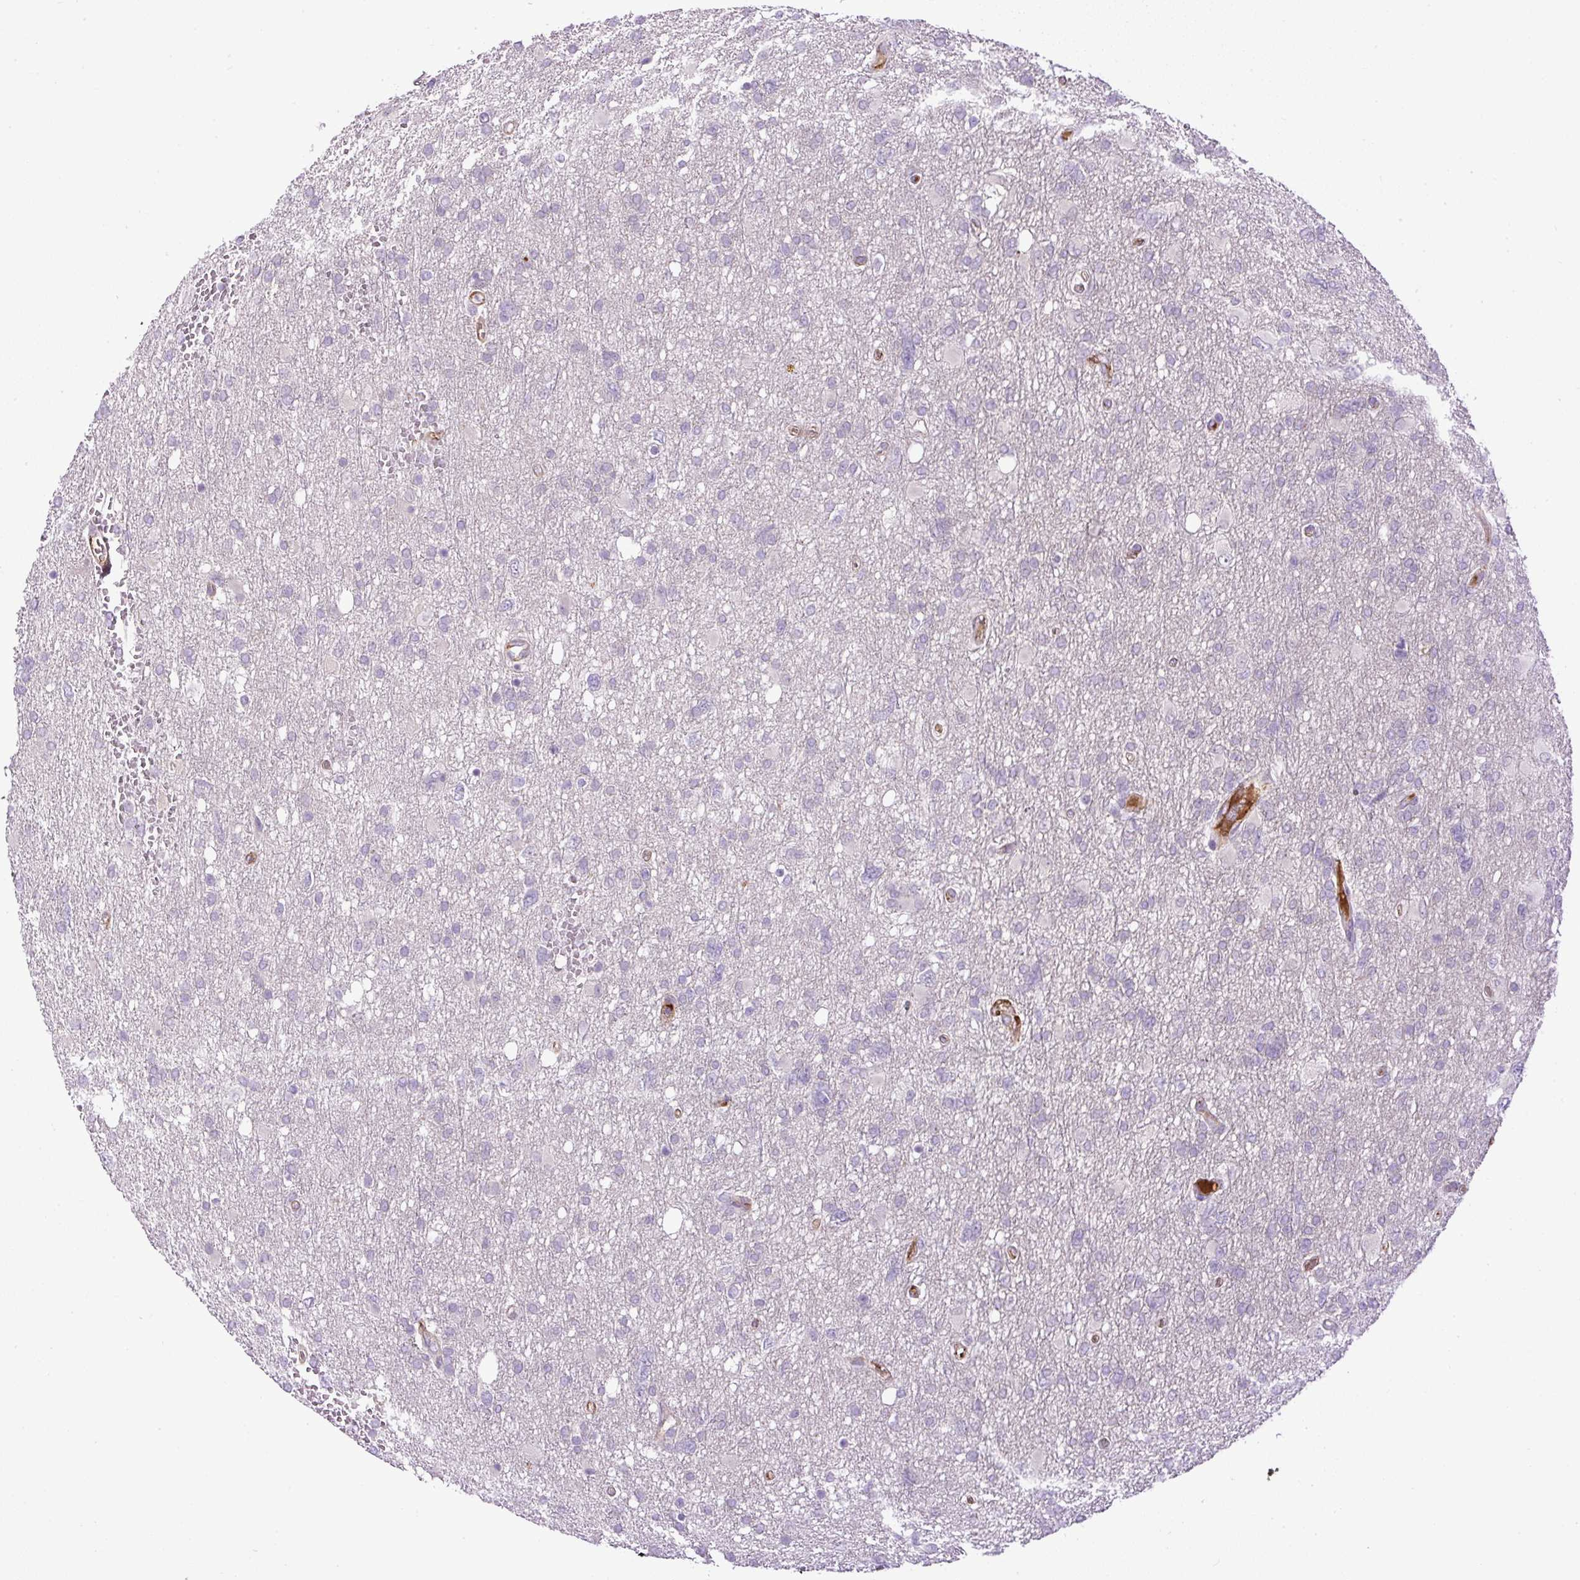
{"staining": {"intensity": "negative", "quantity": "none", "location": "none"}, "tissue": "glioma", "cell_type": "Tumor cells", "image_type": "cancer", "snomed": [{"axis": "morphology", "description": "Glioma, malignant, High grade"}, {"axis": "topography", "description": "Brain"}], "caption": "An immunohistochemistry image of glioma is shown. There is no staining in tumor cells of glioma. (IHC, brightfield microscopy, high magnification).", "gene": "LEFTY2", "patient": {"sex": "male", "age": 61}}